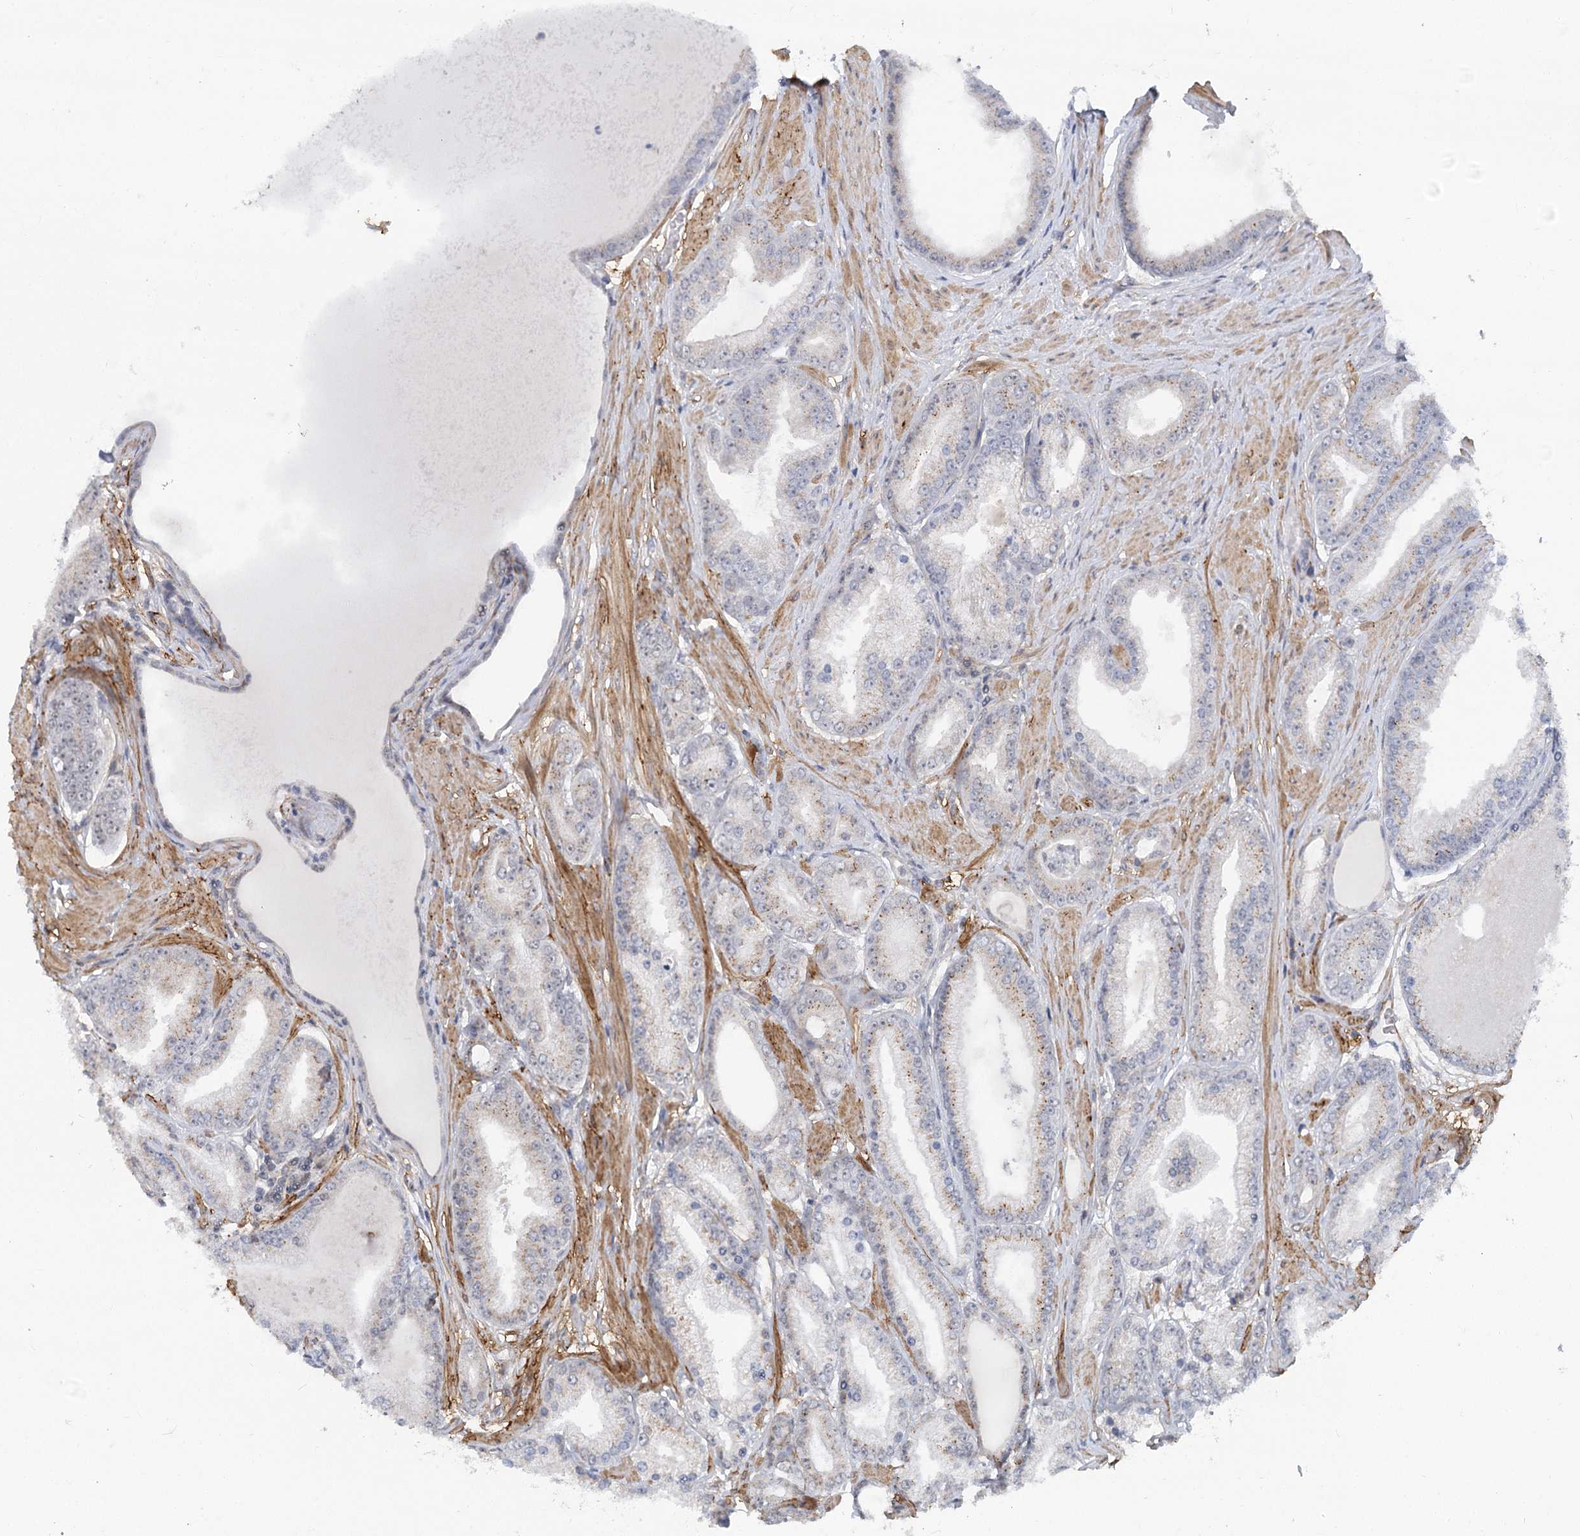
{"staining": {"intensity": "weak", "quantity": "25%-75%", "location": "cytoplasmic/membranous"}, "tissue": "prostate cancer", "cell_type": "Tumor cells", "image_type": "cancer", "snomed": [{"axis": "morphology", "description": "Adenocarcinoma, High grade"}, {"axis": "topography", "description": "Prostate"}], "caption": "Prostate high-grade adenocarcinoma stained with a brown dye shows weak cytoplasmic/membranous positive positivity in approximately 25%-75% of tumor cells.", "gene": "GNL3L", "patient": {"sex": "male", "age": 59}}